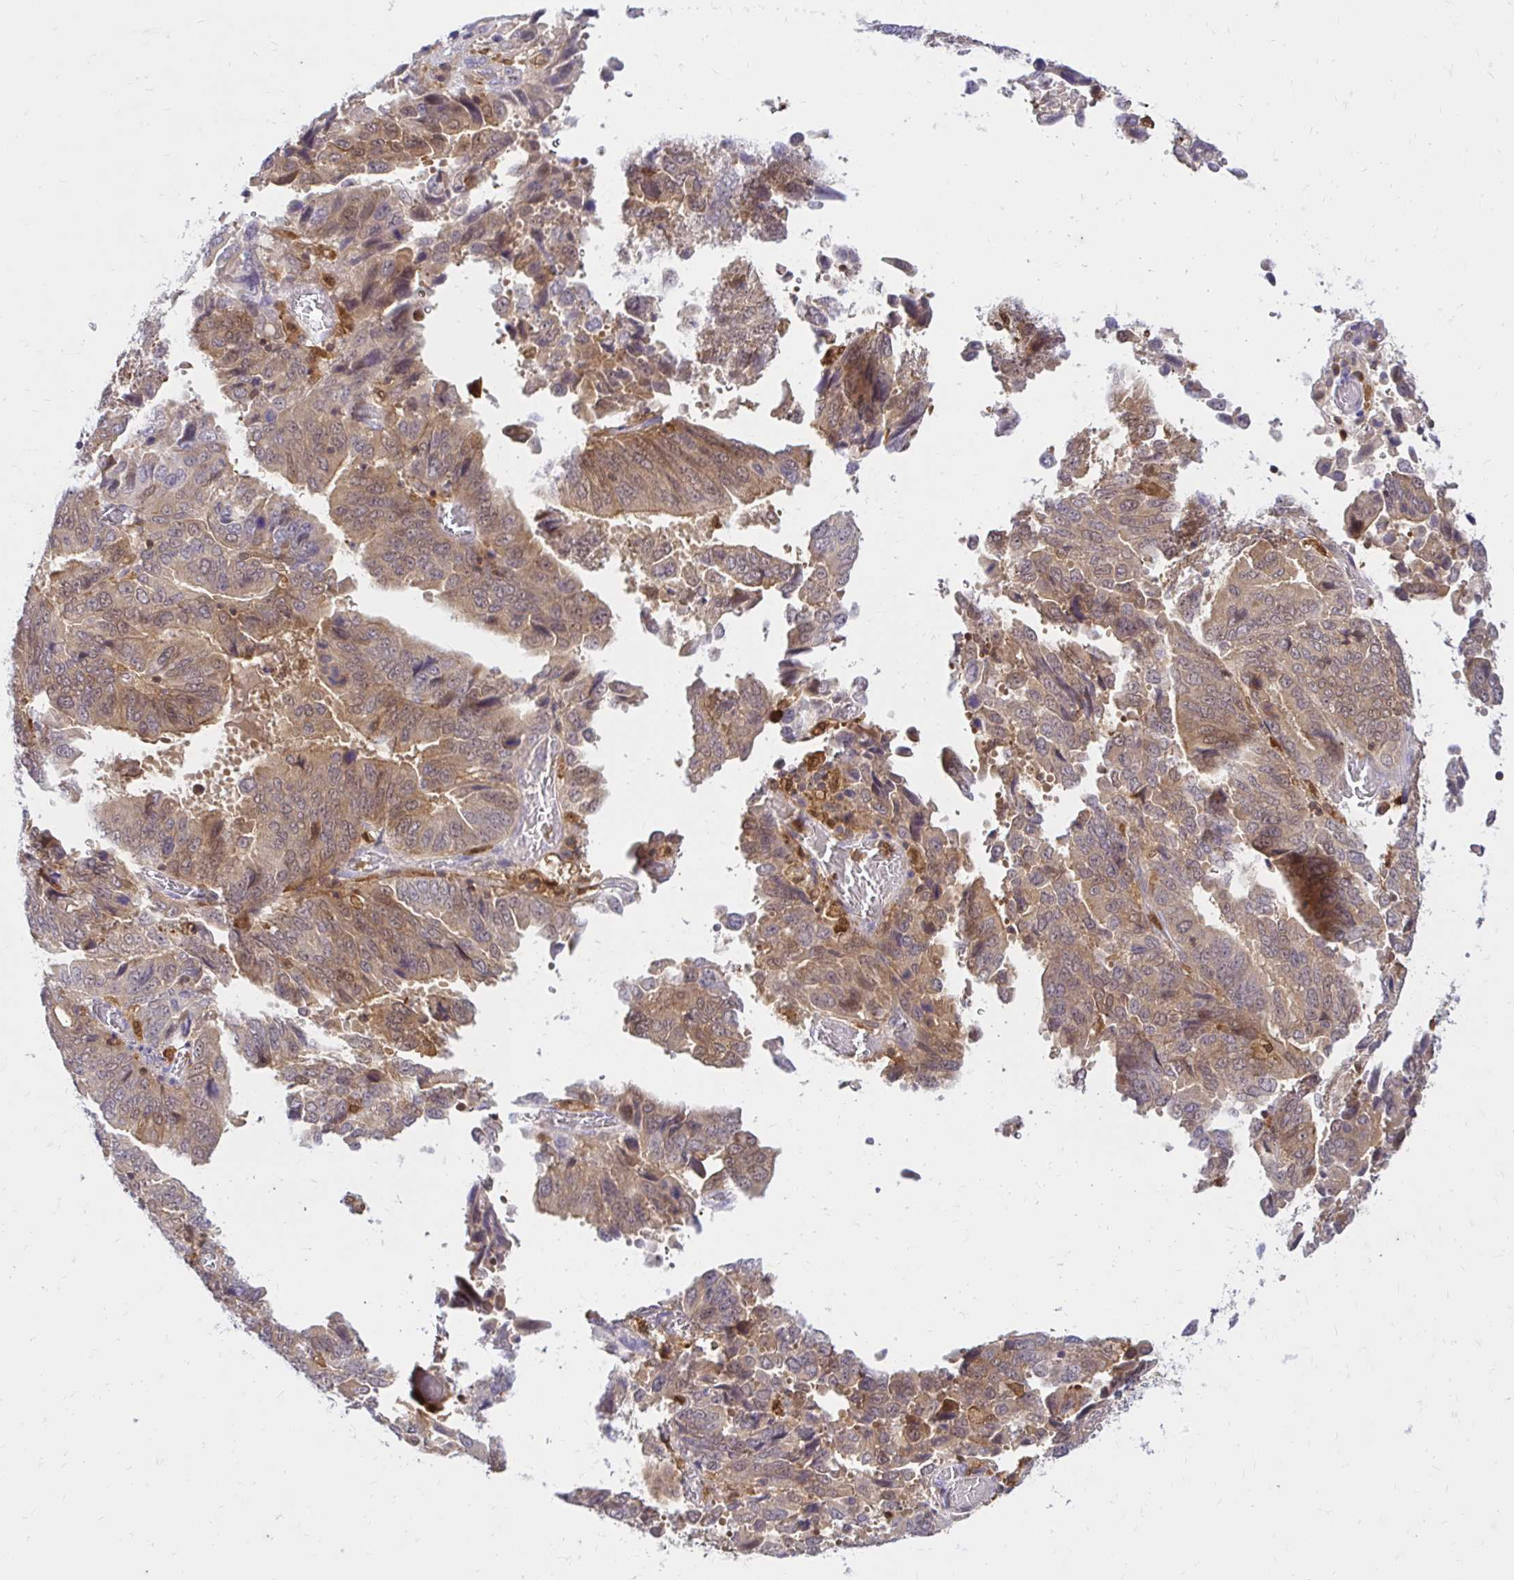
{"staining": {"intensity": "weak", "quantity": ">75%", "location": "cytoplasmic/membranous,nuclear"}, "tissue": "stomach cancer", "cell_type": "Tumor cells", "image_type": "cancer", "snomed": [{"axis": "morphology", "description": "Adenocarcinoma, NOS"}, {"axis": "topography", "description": "Stomach, upper"}], "caption": "A photomicrograph of stomach cancer stained for a protein shows weak cytoplasmic/membranous and nuclear brown staining in tumor cells.", "gene": "PYCARD", "patient": {"sex": "male", "age": 74}}